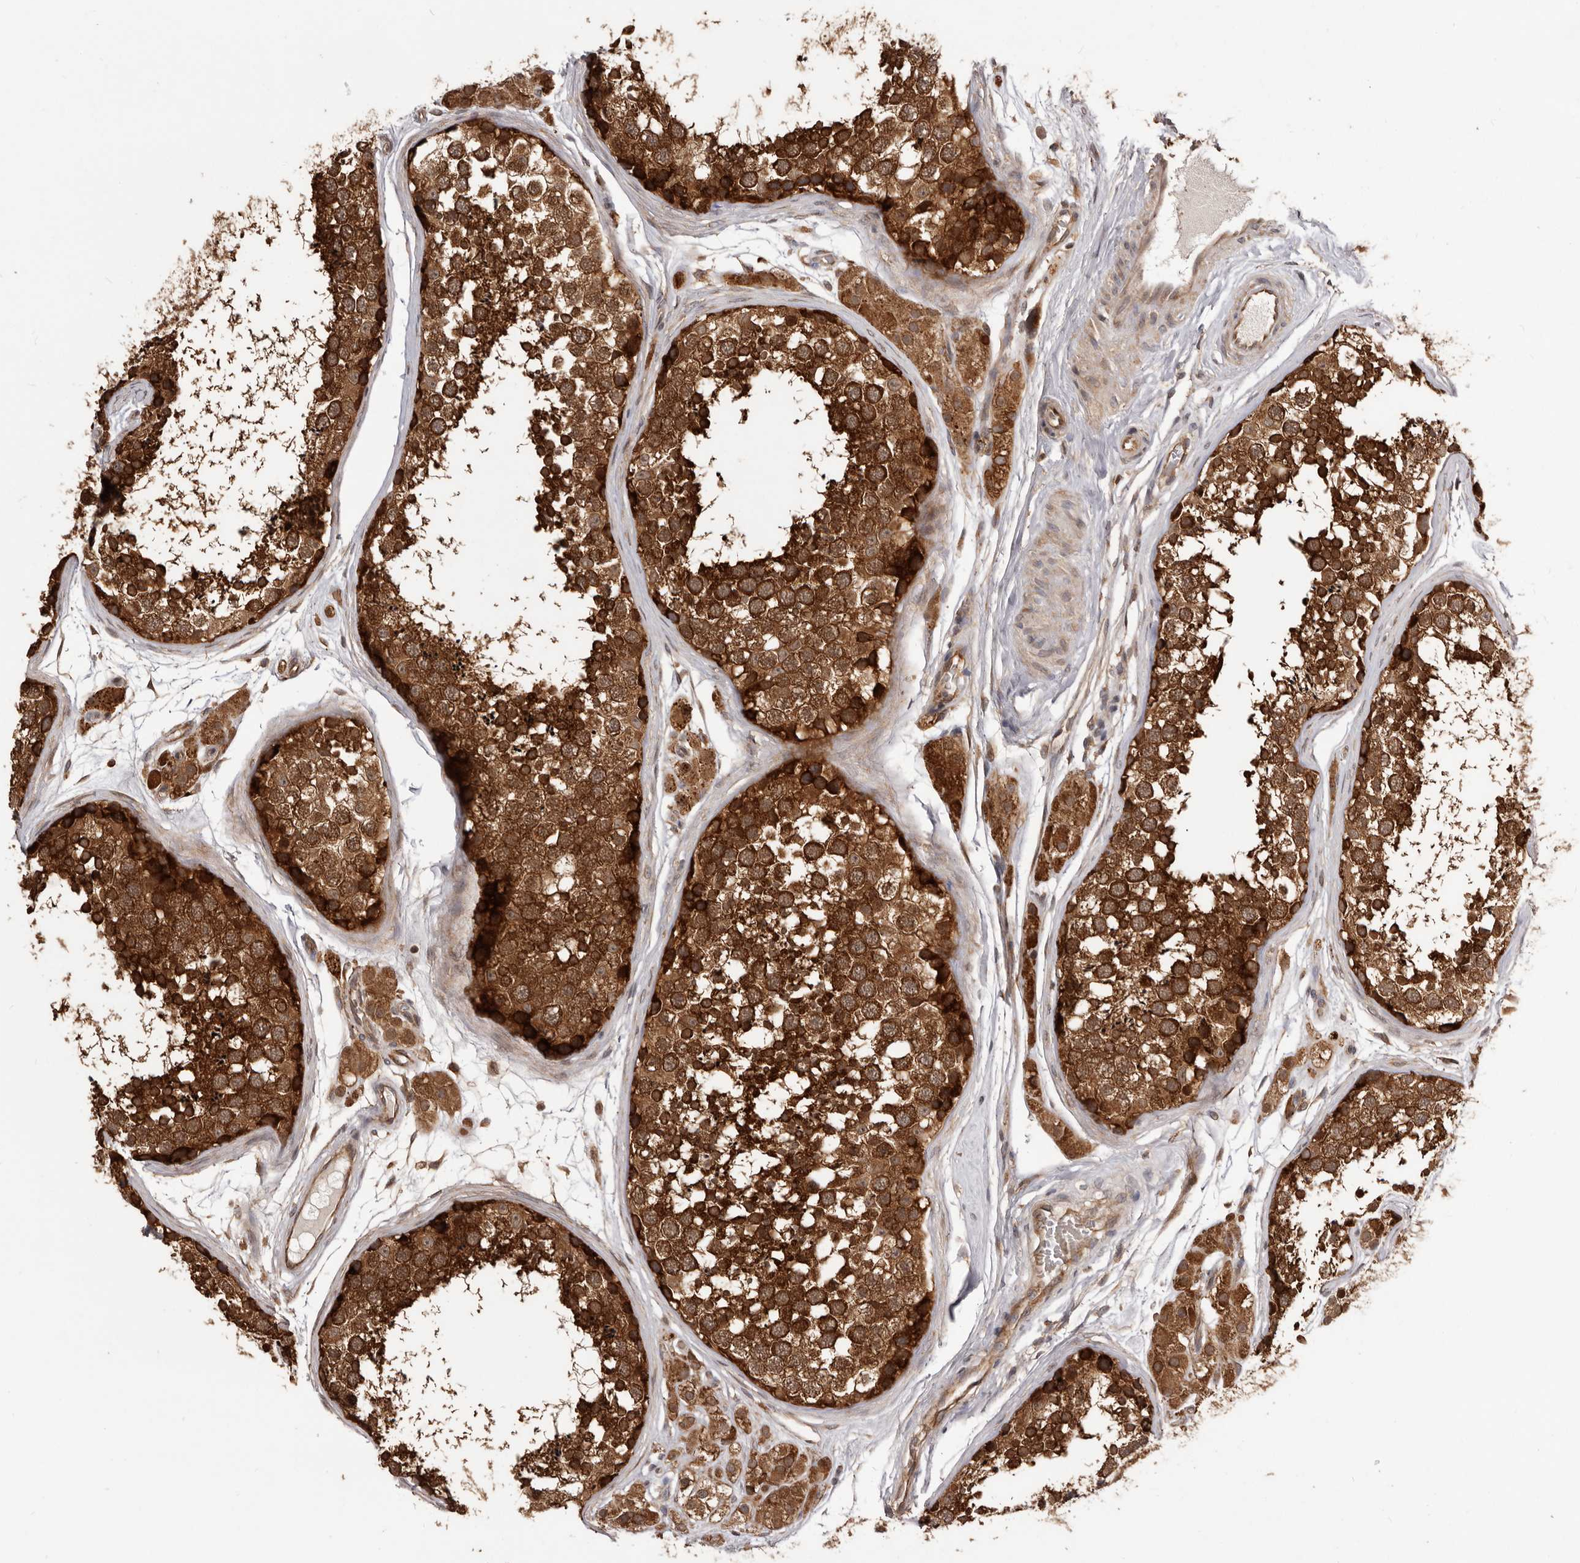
{"staining": {"intensity": "strong", "quantity": ">75%", "location": "cytoplasmic/membranous"}, "tissue": "testis", "cell_type": "Cells in seminiferous ducts", "image_type": "normal", "snomed": [{"axis": "morphology", "description": "Normal tissue, NOS"}, {"axis": "topography", "description": "Testis"}], "caption": "A high amount of strong cytoplasmic/membranous staining is seen in approximately >75% of cells in seminiferous ducts in unremarkable testis. The protein is stained brown, and the nuclei are stained in blue (DAB IHC with brightfield microscopy, high magnification).", "gene": "HBS1L", "patient": {"sex": "male", "age": 56}}